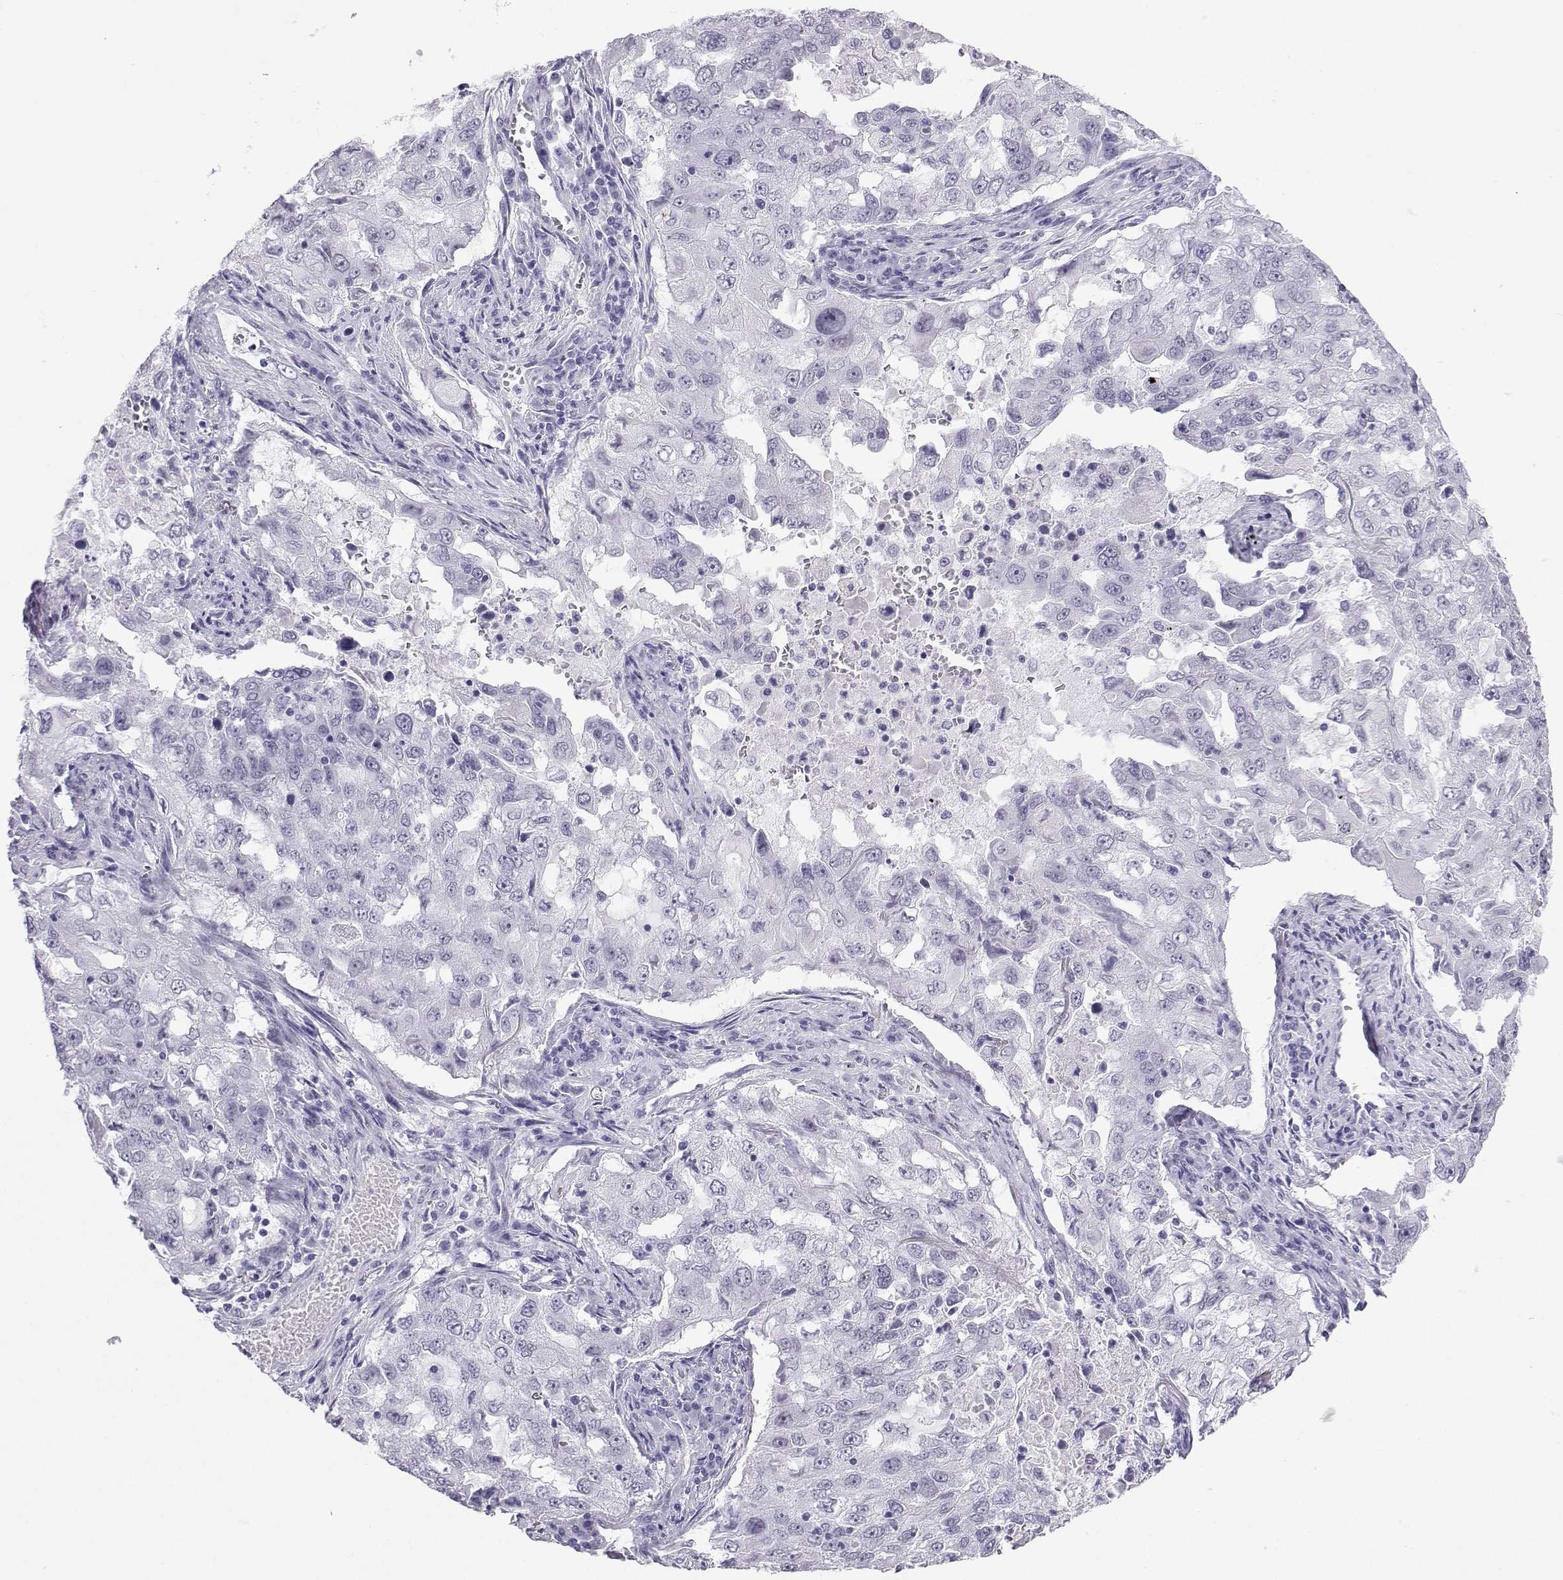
{"staining": {"intensity": "negative", "quantity": "none", "location": "none"}, "tissue": "lung cancer", "cell_type": "Tumor cells", "image_type": "cancer", "snomed": [{"axis": "morphology", "description": "Adenocarcinoma, NOS"}, {"axis": "topography", "description": "Lung"}], "caption": "Histopathology image shows no protein staining in tumor cells of lung cancer (adenocarcinoma) tissue.", "gene": "LORICRIN", "patient": {"sex": "female", "age": 61}}